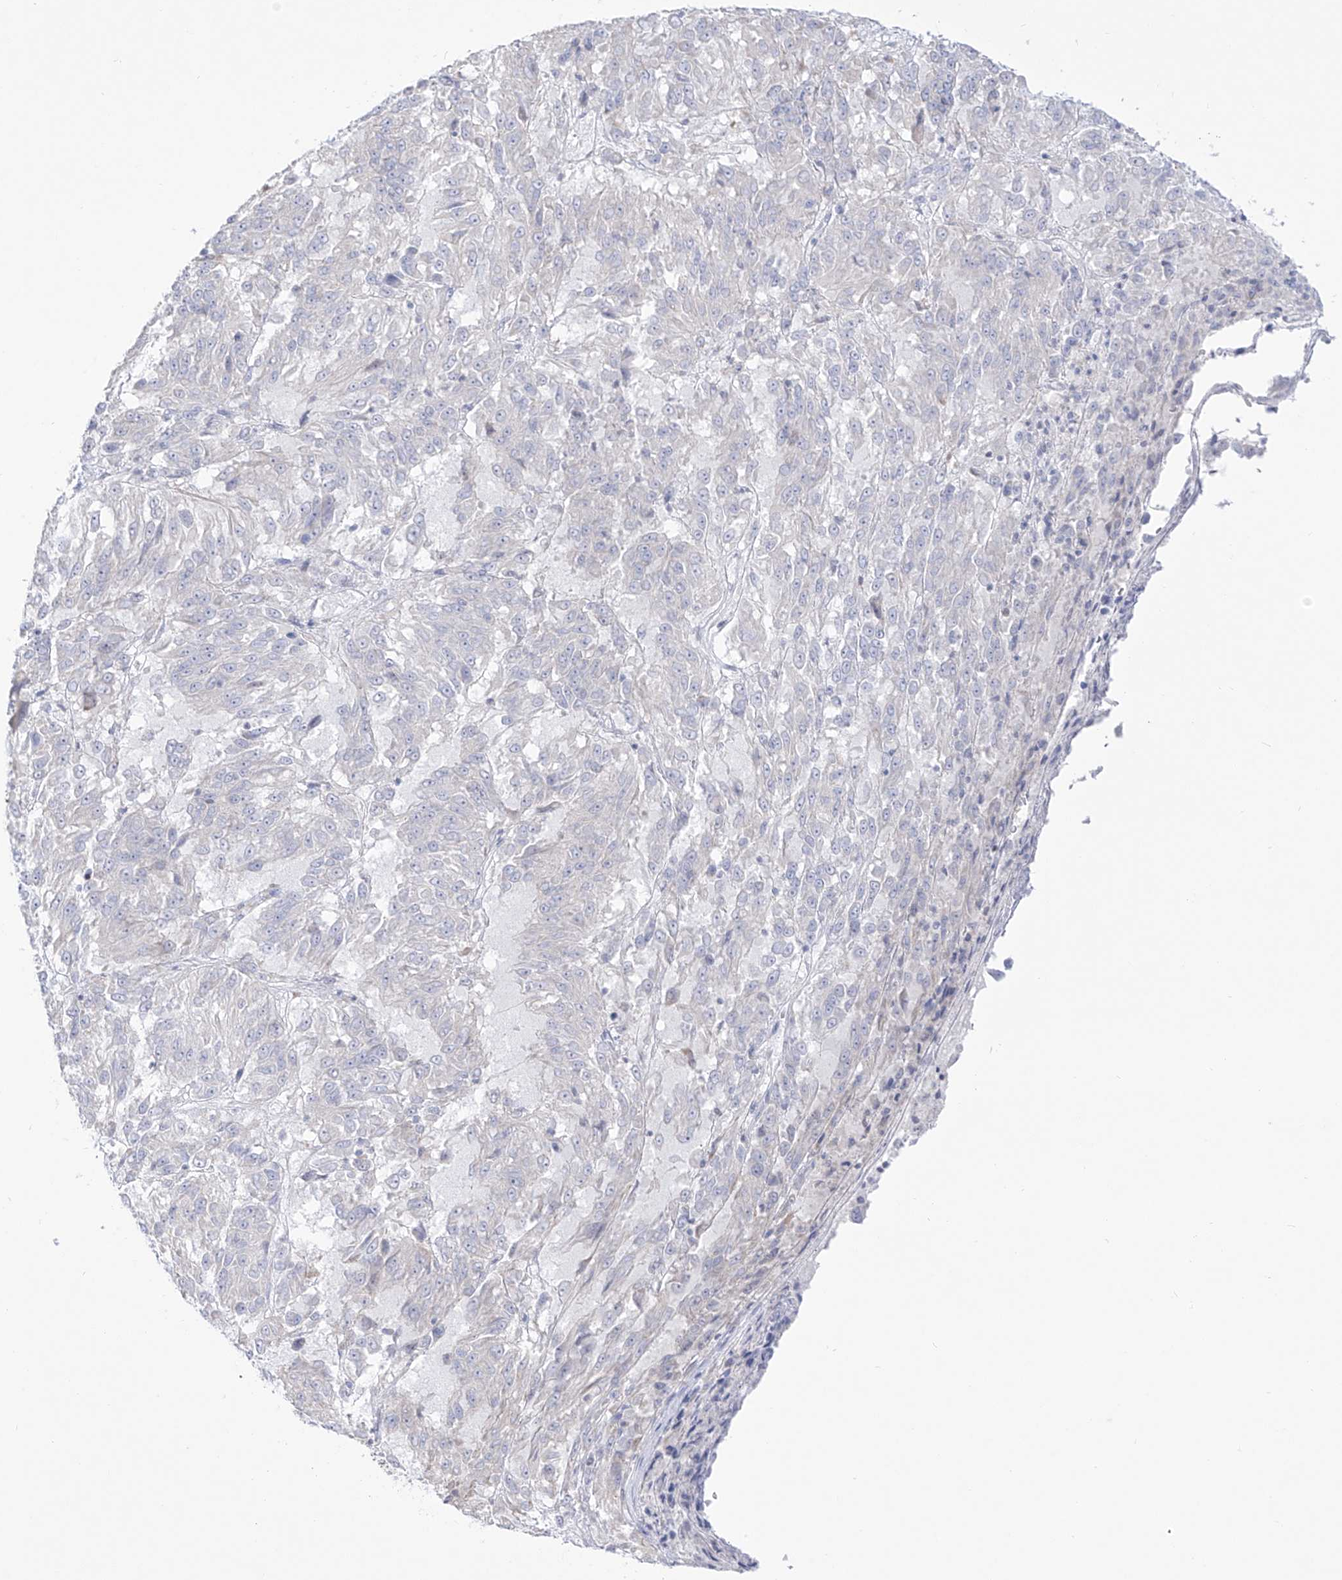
{"staining": {"intensity": "negative", "quantity": "none", "location": "none"}, "tissue": "melanoma", "cell_type": "Tumor cells", "image_type": "cancer", "snomed": [{"axis": "morphology", "description": "Malignant melanoma, Metastatic site"}, {"axis": "topography", "description": "Lung"}], "caption": "Immunohistochemical staining of malignant melanoma (metastatic site) reveals no significant staining in tumor cells. (Stains: DAB IHC with hematoxylin counter stain, Microscopy: brightfield microscopy at high magnification).", "gene": "DMKN", "patient": {"sex": "male", "age": 64}}